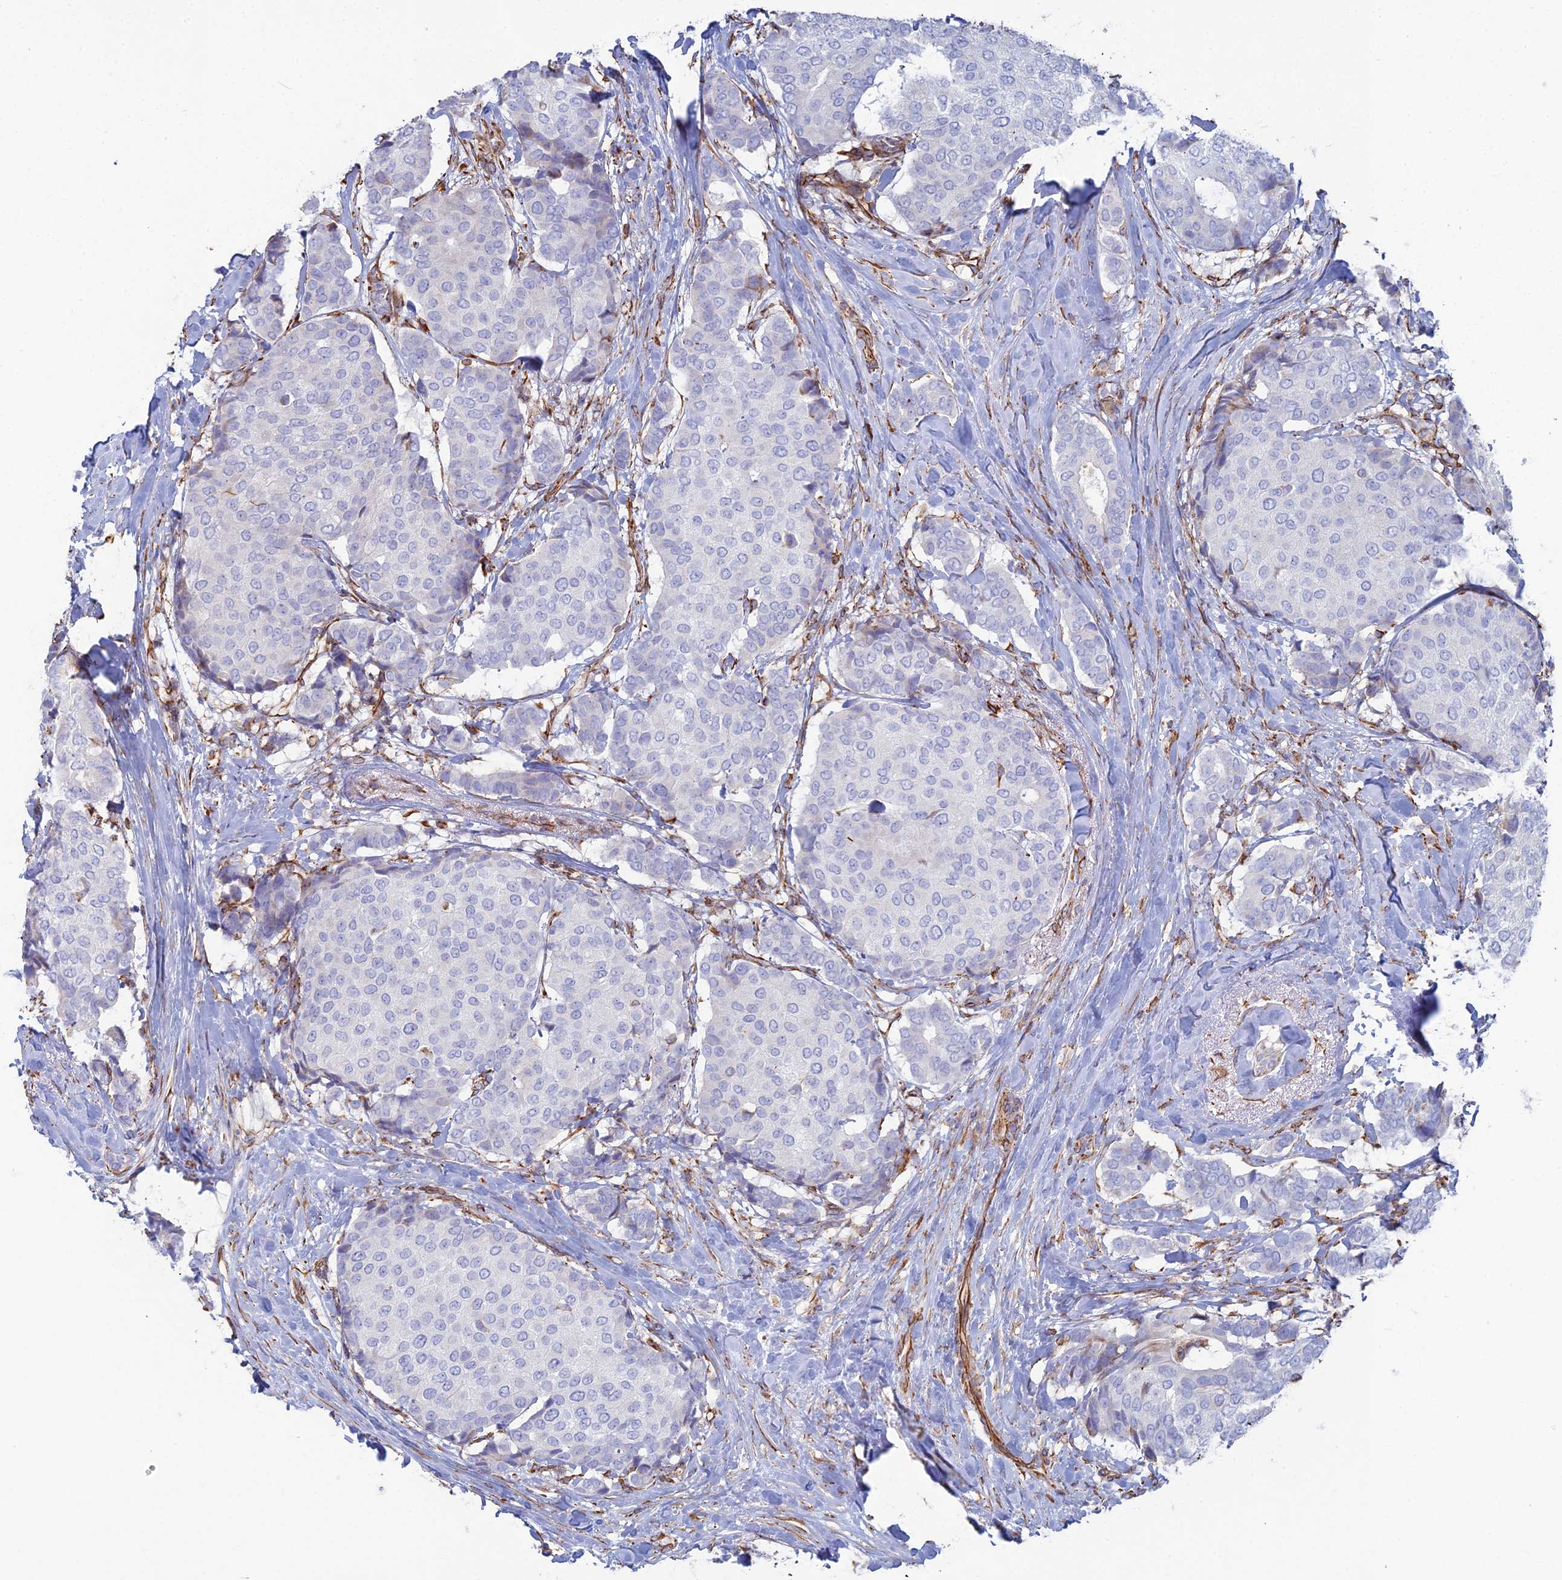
{"staining": {"intensity": "negative", "quantity": "none", "location": "none"}, "tissue": "breast cancer", "cell_type": "Tumor cells", "image_type": "cancer", "snomed": [{"axis": "morphology", "description": "Duct carcinoma"}, {"axis": "topography", "description": "Breast"}], "caption": "Human breast cancer (intraductal carcinoma) stained for a protein using IHC demonstrates no expression in tumor cells.", "gene": "CLVS2", "patient": {"sex": "female", "age": 75}}